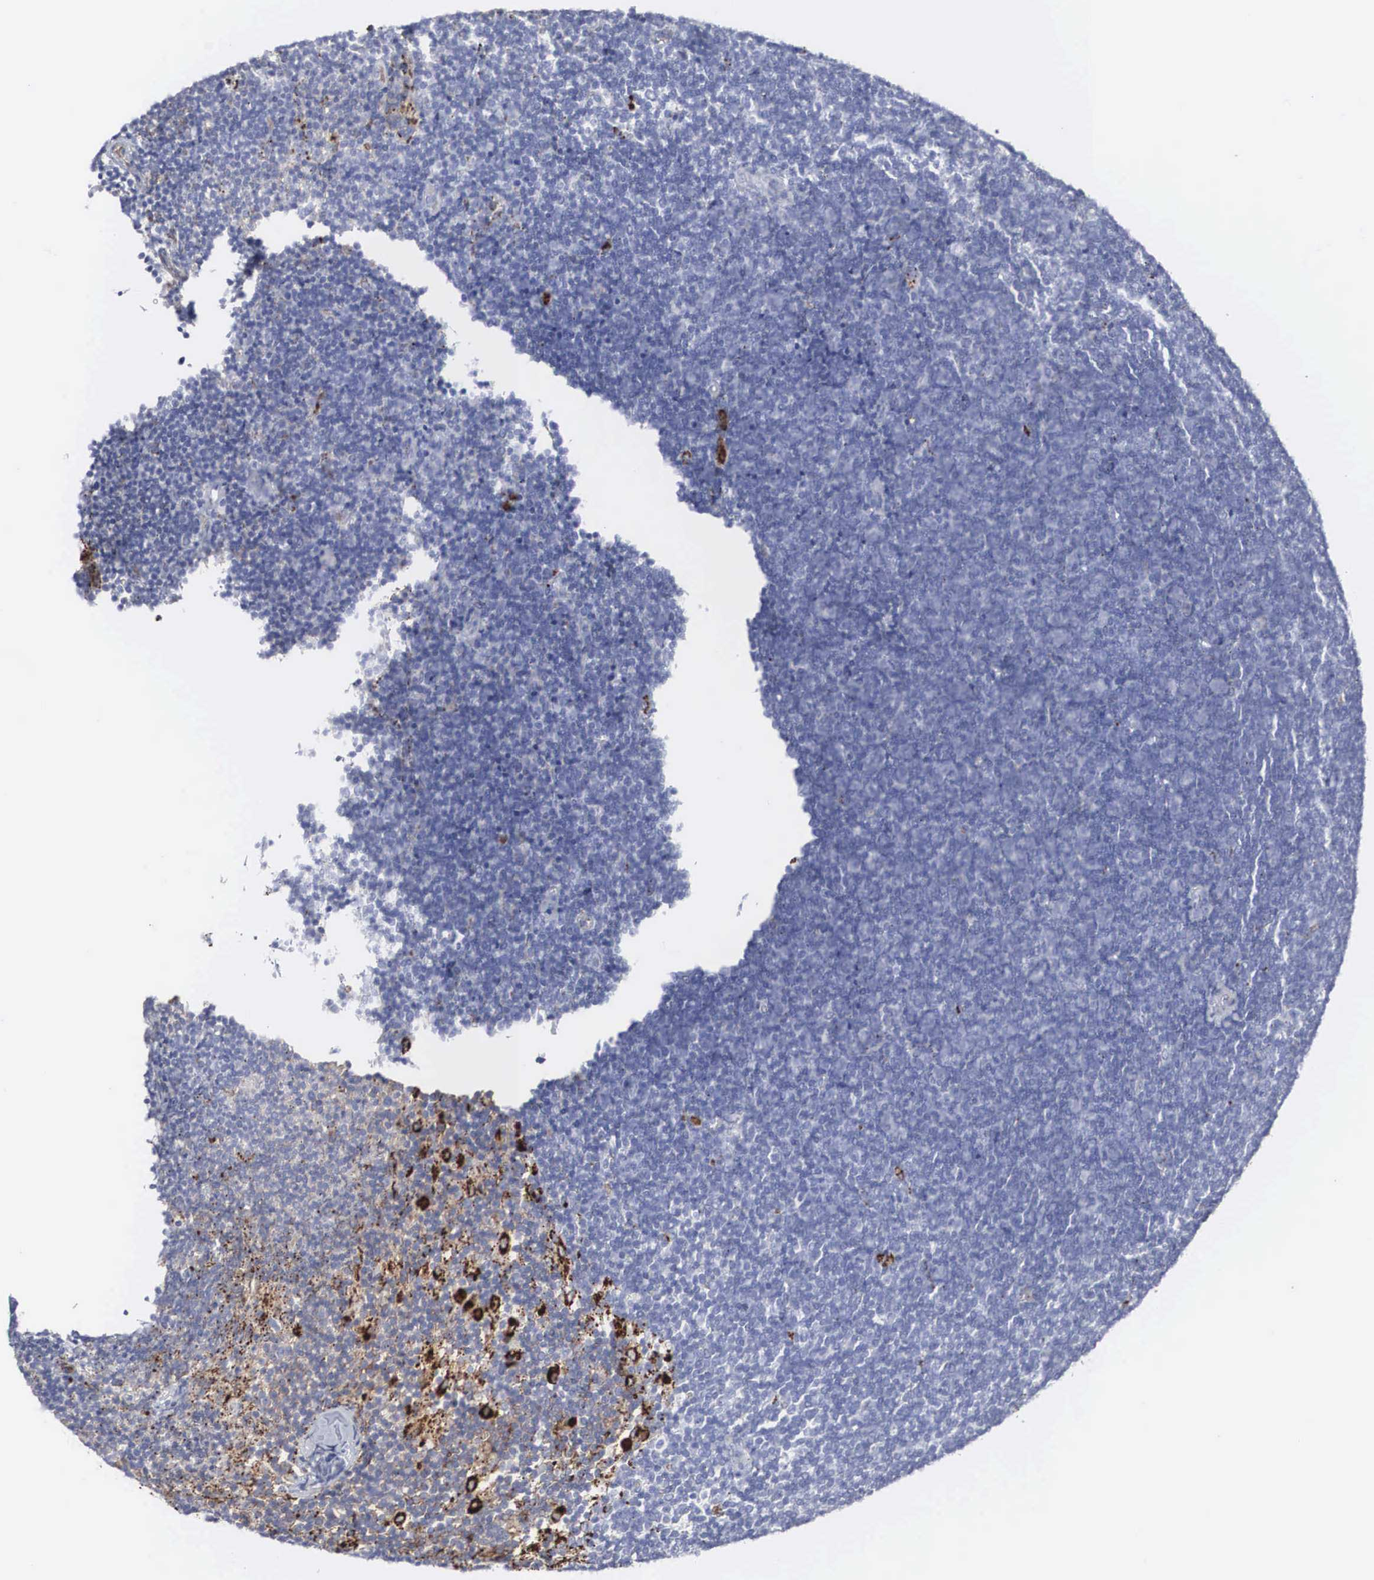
{"staining": {"intensity": "negative", "quantity": "none", "location": "none"}, "tissue": "lymphoma", "cell_type": "Tumor cells", "image_type": "cancer", "snomed": [{"axis": "morphology", "description": "Malignant lymphoma, non-Hodgkin's type, Low grade"}, {"axis": "topography", "description": "Lymph node"}], "caption": "Immunohistochemistry of human low-grade malignant lymphoma, non-Hodgkin's type displays no staining in tumor cells. (Immunohistochemistry (ihc), brightfield microscopy, high magnification).", "gene": "LGALS3BP", "patient": {"sex": "female", "age": 51}}